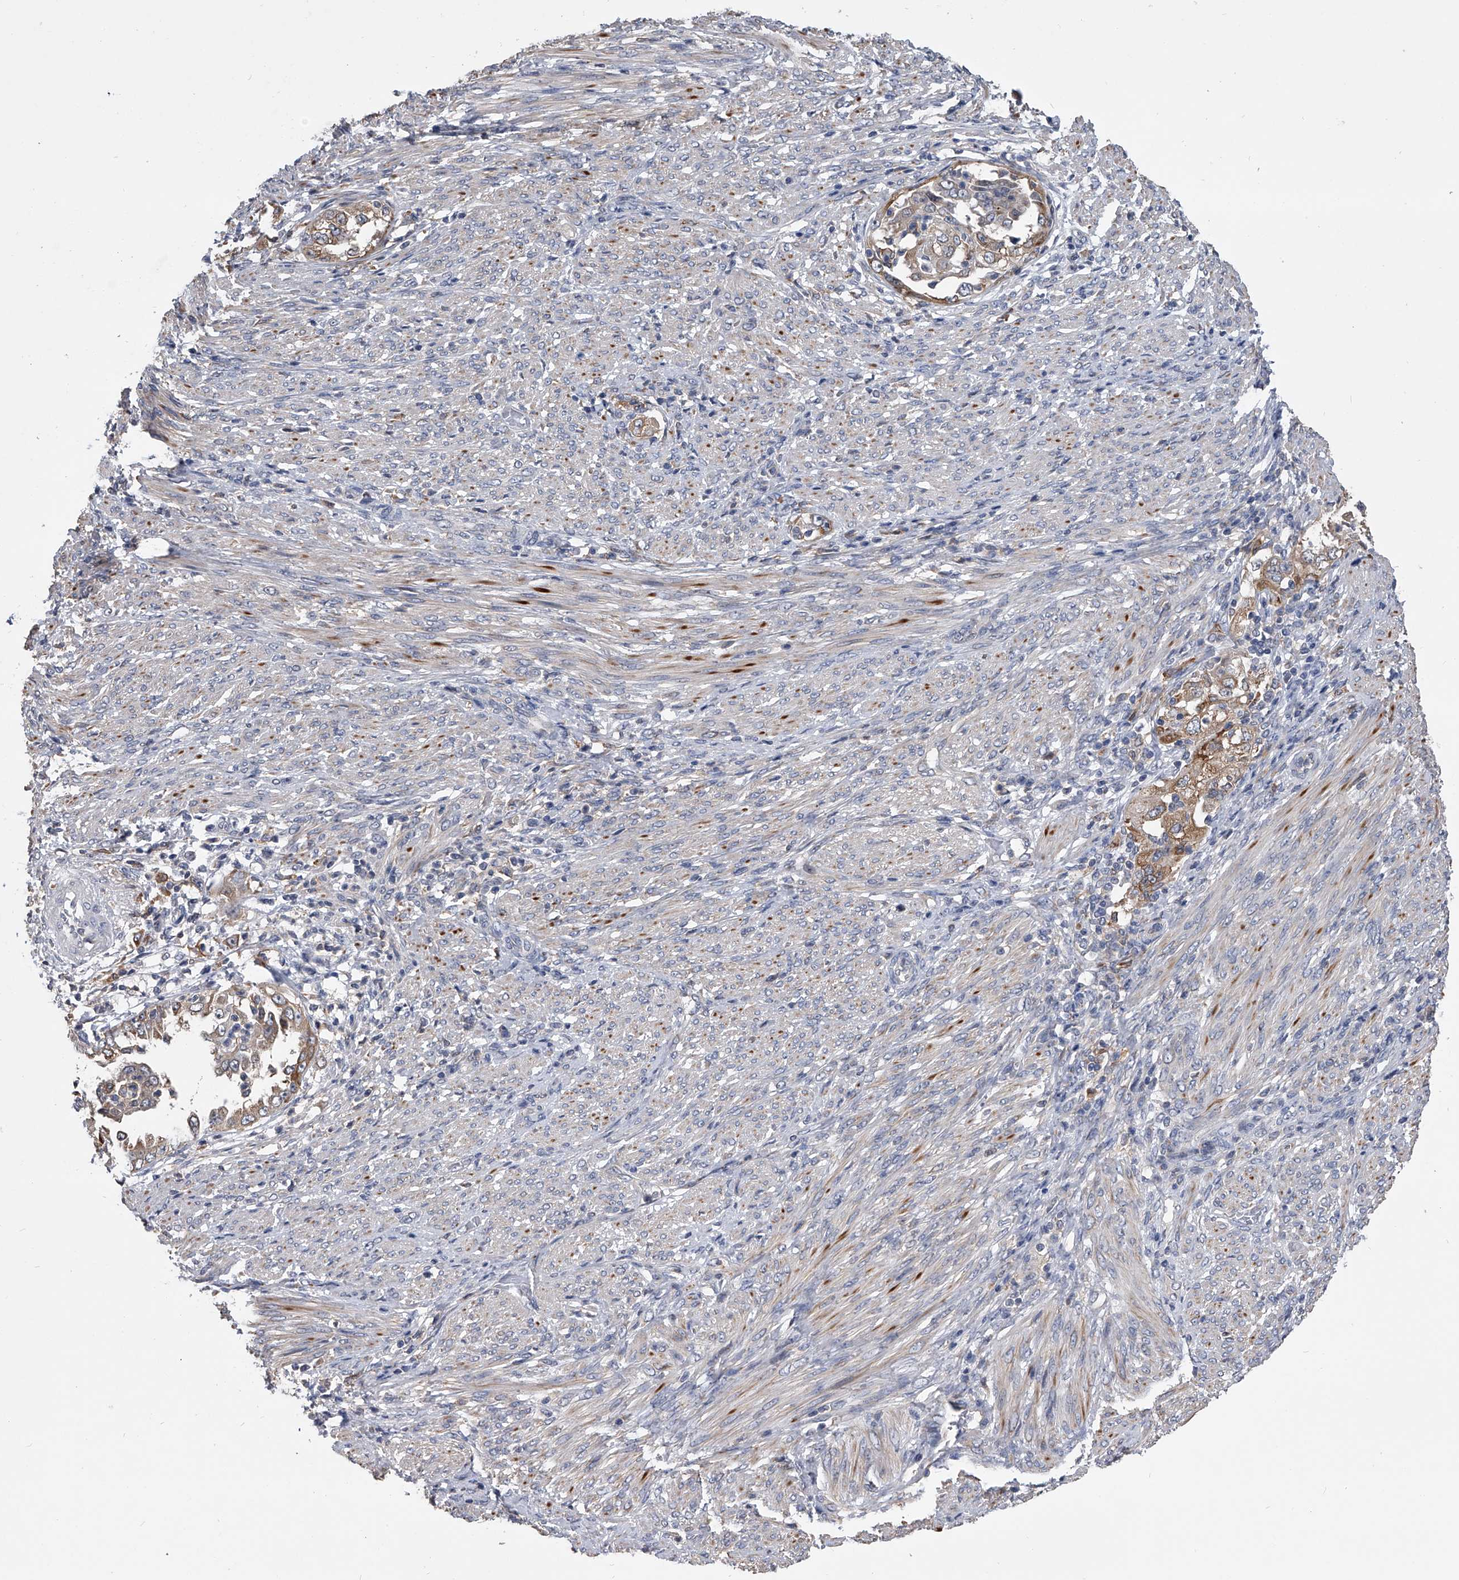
{"staining": {"intensity": "moderate", "quantity": "25%-75%", "location": "cytoplasmic/membranous"}, "tissue": "endometrial cancer", "cell_type": "Tumor cells", "image_type": "cancer", "snomed": [{"axis": "morphology", "description": "Adenocarcinoma, NOS"}, {"axis": "topography", "description": "Endometrium"}], "caption": "Immunohistochemical staining of adenocarcinoma (endometrial) demonstrates medium levels of moderate cytoplasmic/membranous protein expression in about 25%-75% of tumor cells.", "gene": "MAP4K3", "patient": {"sex": "female", "age": 85}}